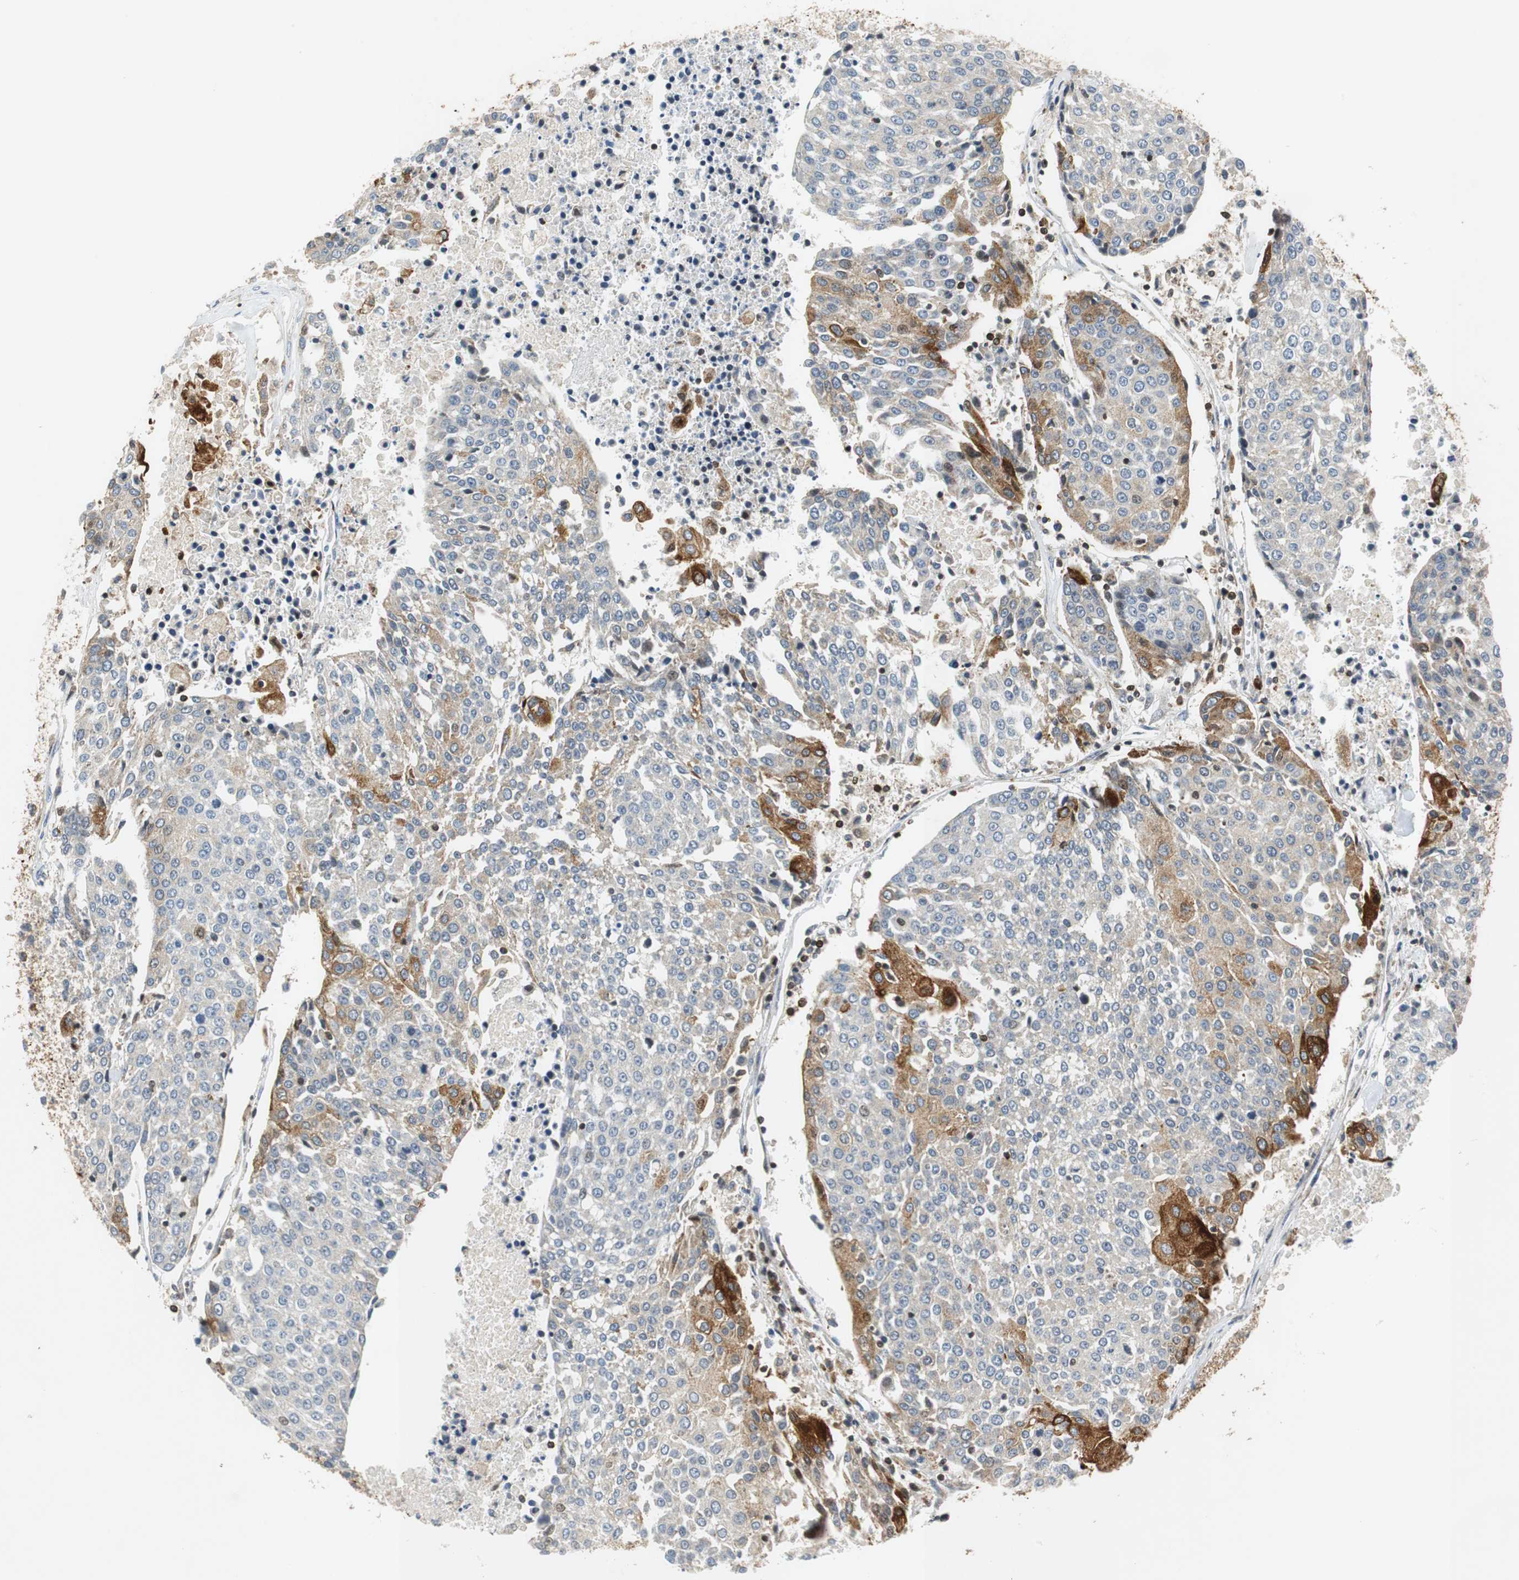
{"staining": {"intensity": "strong", "quantity": "<25%", "location": "cytoplasmic/membranous"}, "tissue": "urothelial cancer", "cell_type": "Tumor cells", "image_type": "cancer", "snomed": [{"axis": "morphology", "description": "Urothelial carcinoma, High grade"}, {"axis": "topography", "description": "Urinary bladder"}], "caption": "This photomicrograph displays IHC staining of human urothelial carcinoma (high-grade), with medium strong cytoplasmic/membranous positivity in about <25% of tumor cells.", "gene": "TUBA4A", "patient": {"sex": "female", "age": 85}}